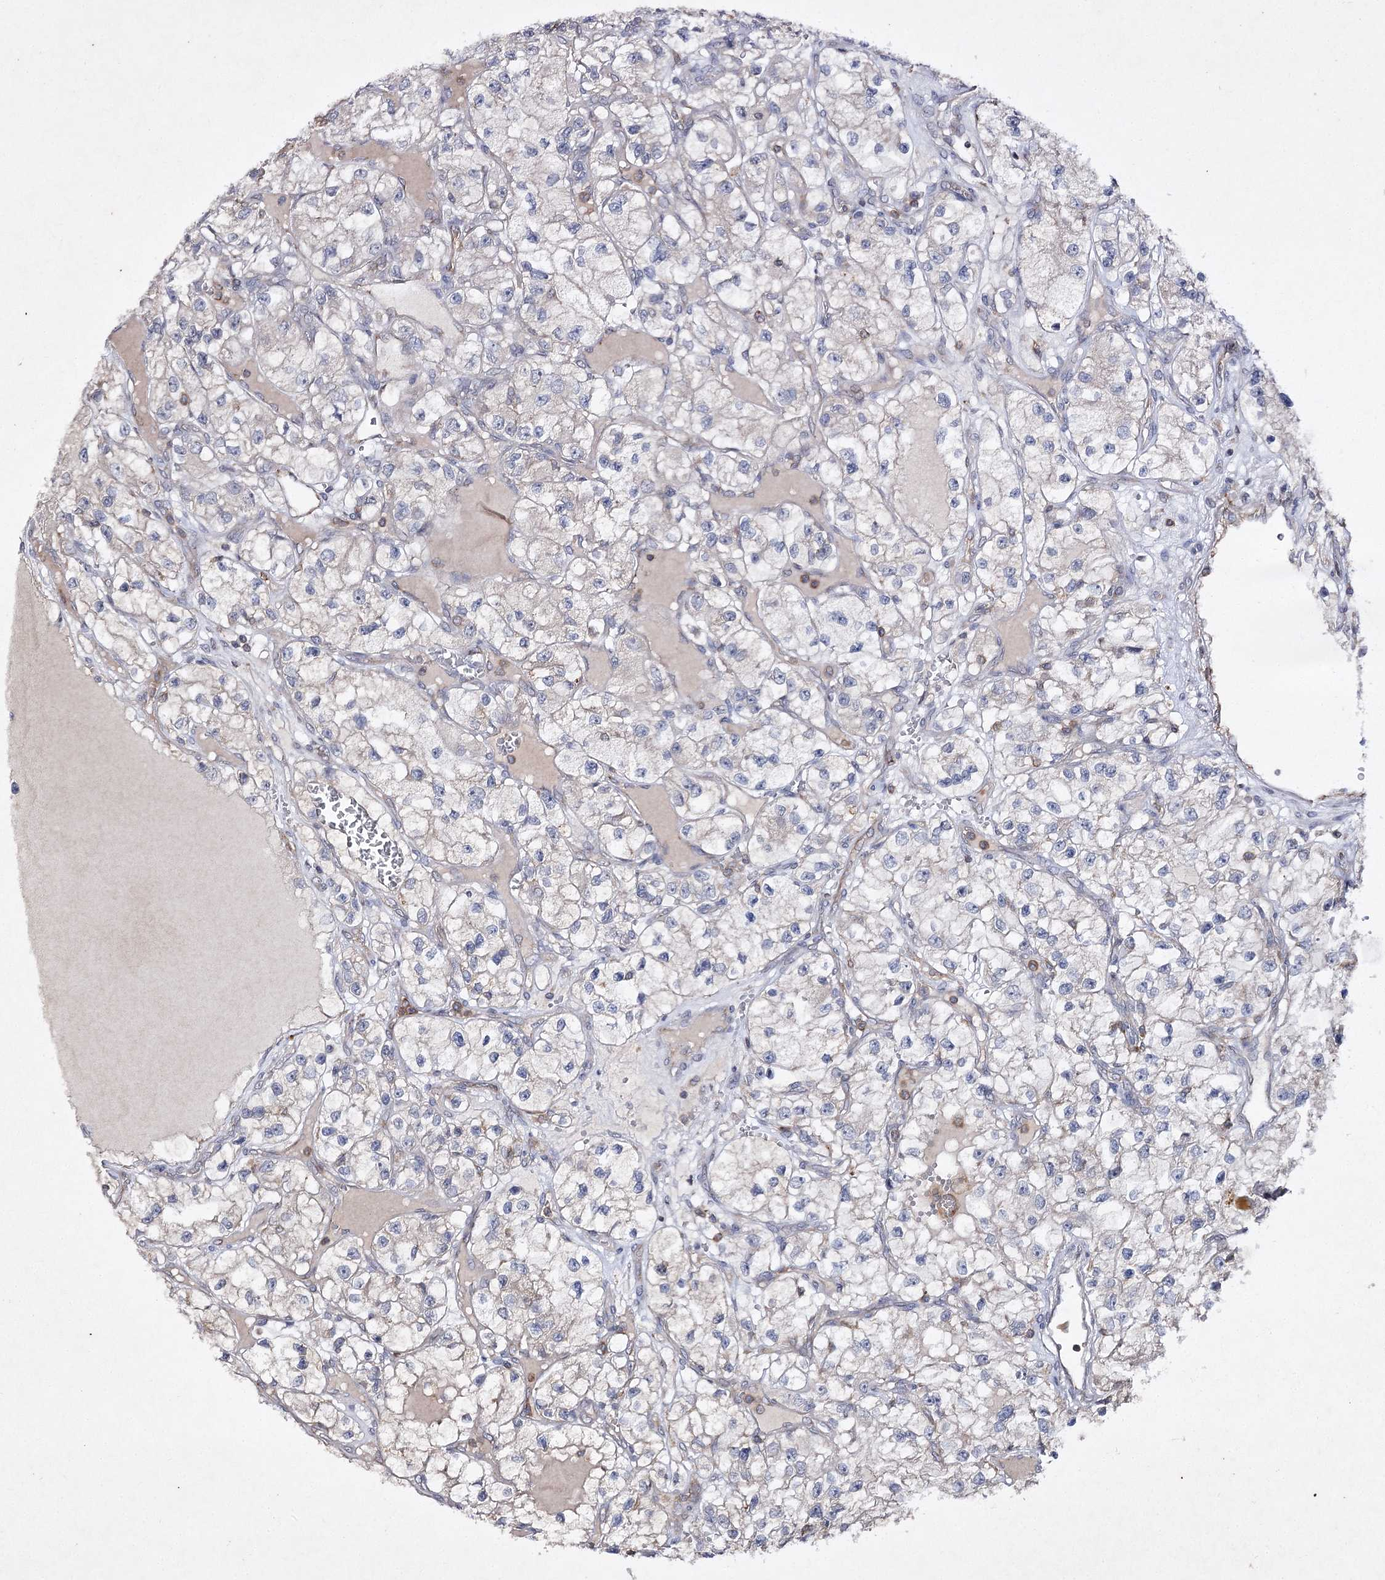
{"staining": {"intensity": "negative", "quantity": "none", "location": "none"}, "tissue": "renal cancer", "cell_type": "Tumor cells", "image_type": "cancer", "snomed": [{"axis": "morphology", "description": "Adenocarcinoma, NOS"}, {"axis": "topography", "description": "Kidney"}], "caption": "There is no significant staining in tumor cells of renal cancer (adenocarcinoma). (Immunohistochemistry (ihc), brightfield microscopy, high magnification).", "gene": "BCR", "patient": {"sex": "female", "age": 57}}